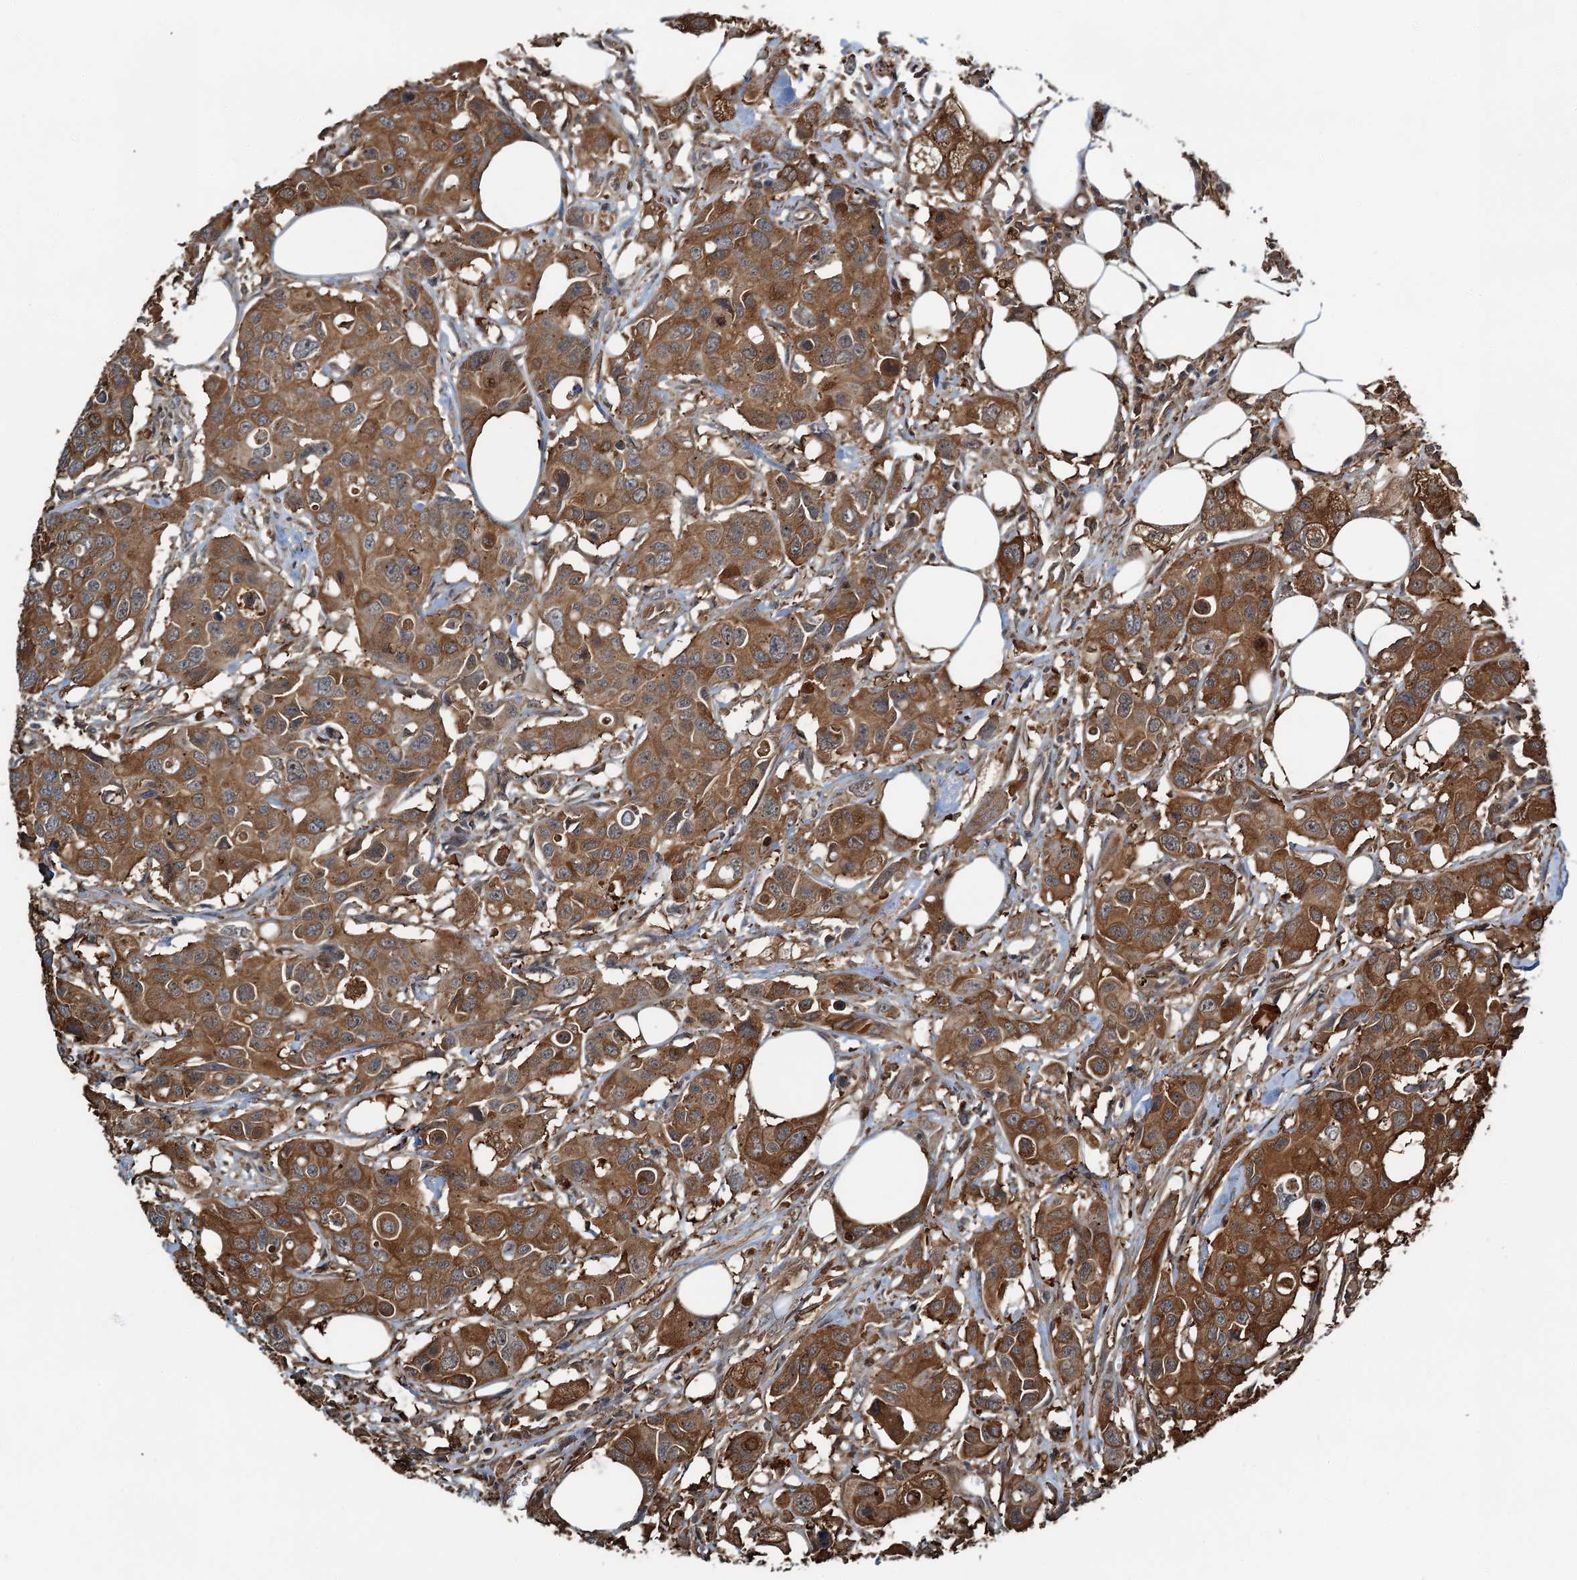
{"staining": {"intensity": "strong", "quantity": ">75%", "location": "cytoplasmic/membranous"}, "tissue": "colorectal cancer", "cell_type": "Tumor cells", "image_type": "cancer", "snomed": [{"axis": "morphology", "description": "Adenocarcinoma, NOS"}, {"axis": "topography", "description": "Colon"}], "caption": "Tumor cells reveal high levels of strong cytoplasmic/membranous expression in approximately >75% of cells in human colorectal adenocarcinoma.", "gene": "WHAMM", "patient": {"sex": "male", "age": 77}}